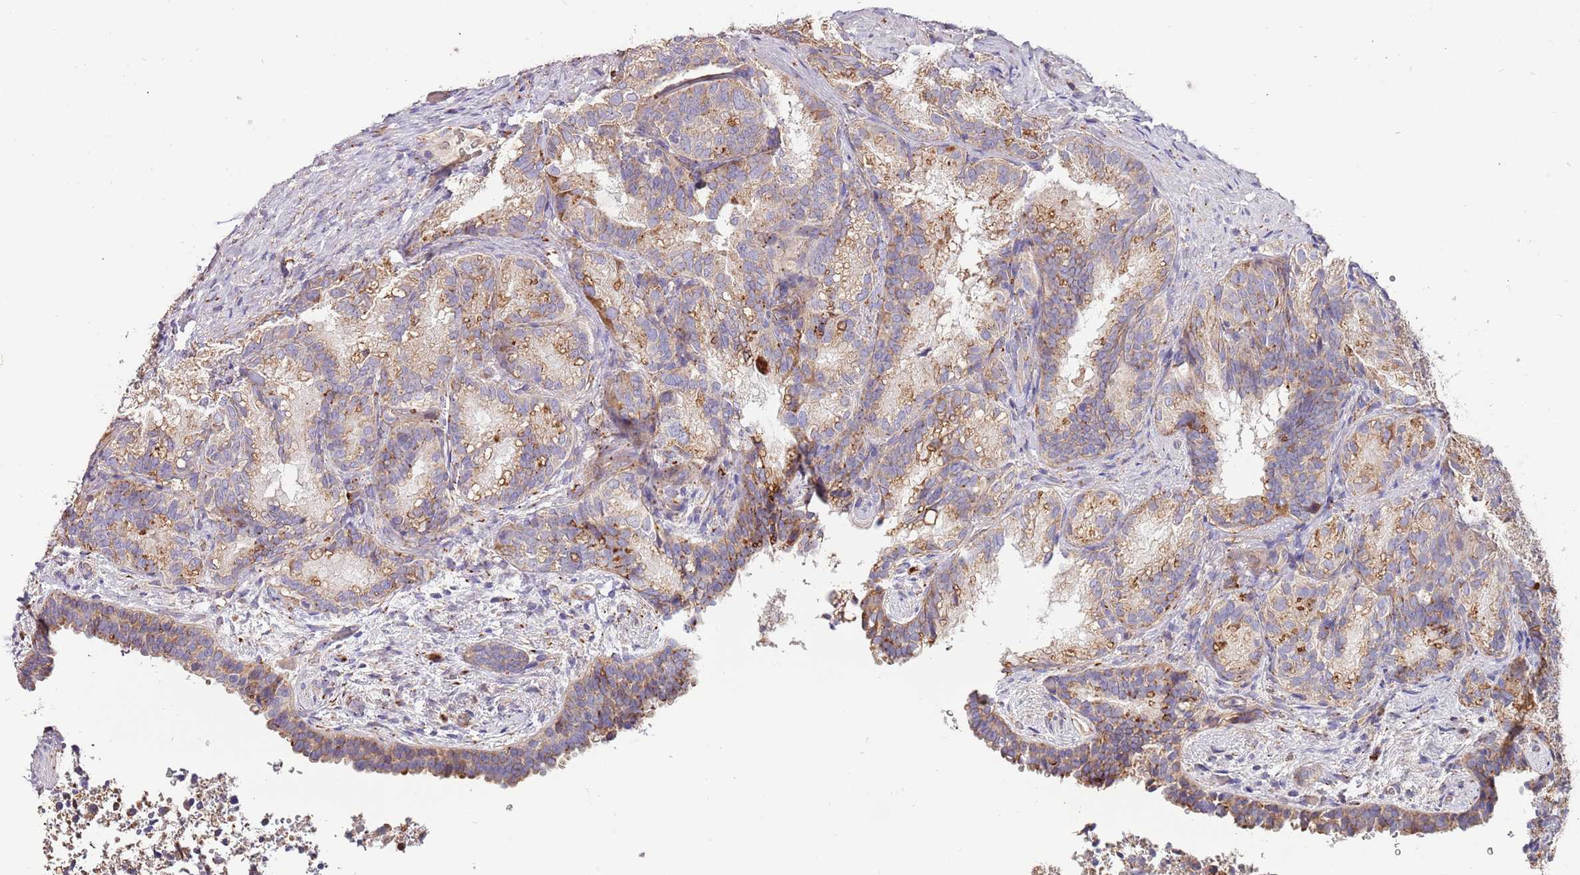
{"staining": {"intensity": "moderate", "quantity": ">75%", "location": "cytoplasmic/membranous"}, "tissue": "seminal vesicle", "cell_type": "Glandular cells", "image_type": "normal", "snomed": [{"axis": "morphology", "description": "Normal tissue, NOS"}, {"axis": "topography", "description": "Seminal veicle"}], "caption": "Unremarkable seminal vesicle displays moderate cytoplasmic/membranous positivity in approximately >75% of glandular cells, visualized by immunohistochemistry.", "gene": "DOCK6", "patient": {"sex": "male", "age": 58}}